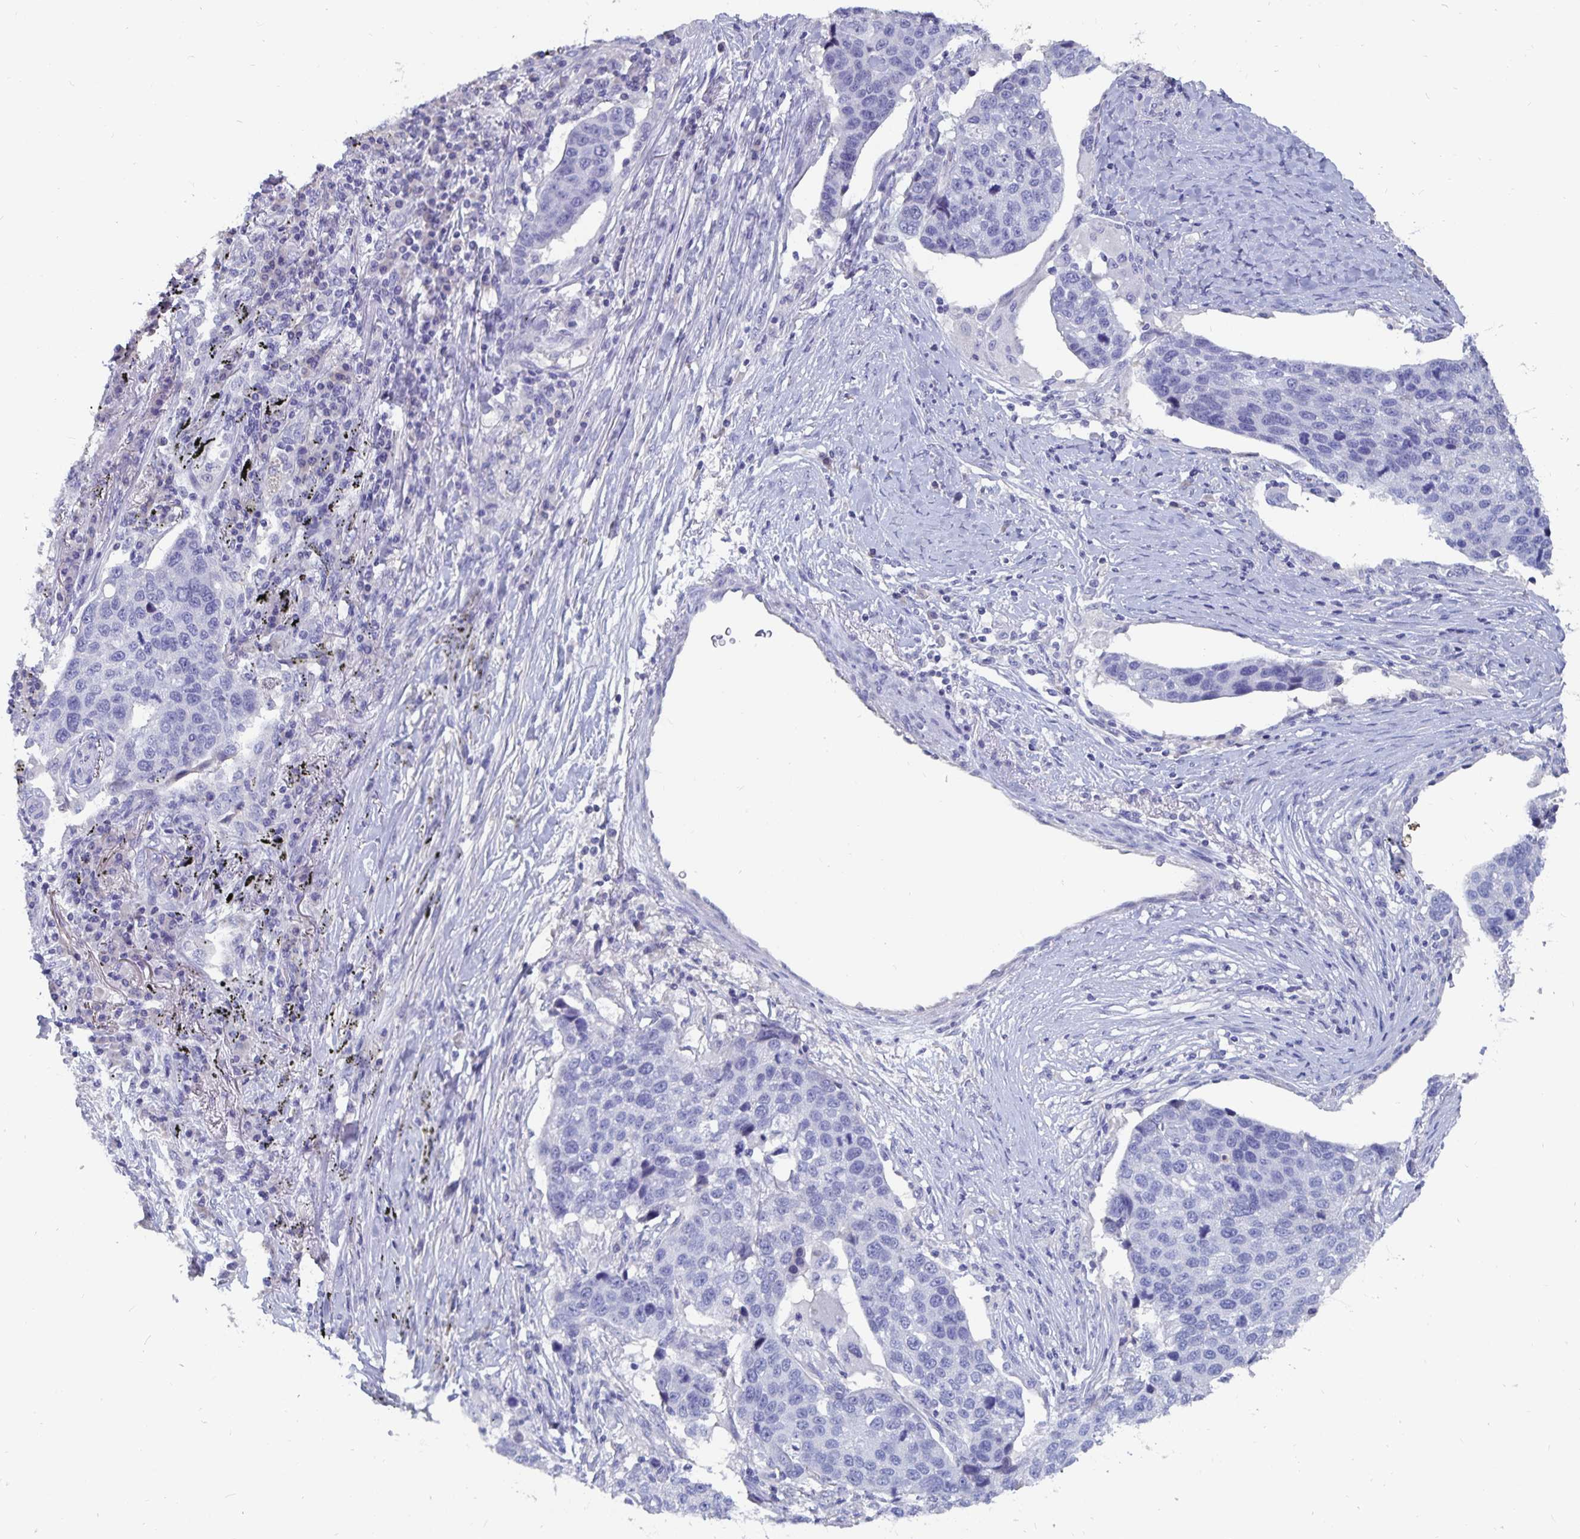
{"staining": {"intensity": "negative", "quantity": "none", "location": "none"}, "tissue": "lung cancer", "cell_type": "Tumor cells", "image_type": "cancer", "snomed": [{"axis": "morphology", "description": "Squamous cell carcinoma, NOS"}, {"axis": "topography", "description": "Lymph node"}, {"axis": "topography", "description": "Lung"}], "caption": "Immunohistochemical staining of human lung cancer demonstrates no significant expression in tumor cells.", "gene": "CFAP69", "patient": {"sex": "male", "age": 61}}